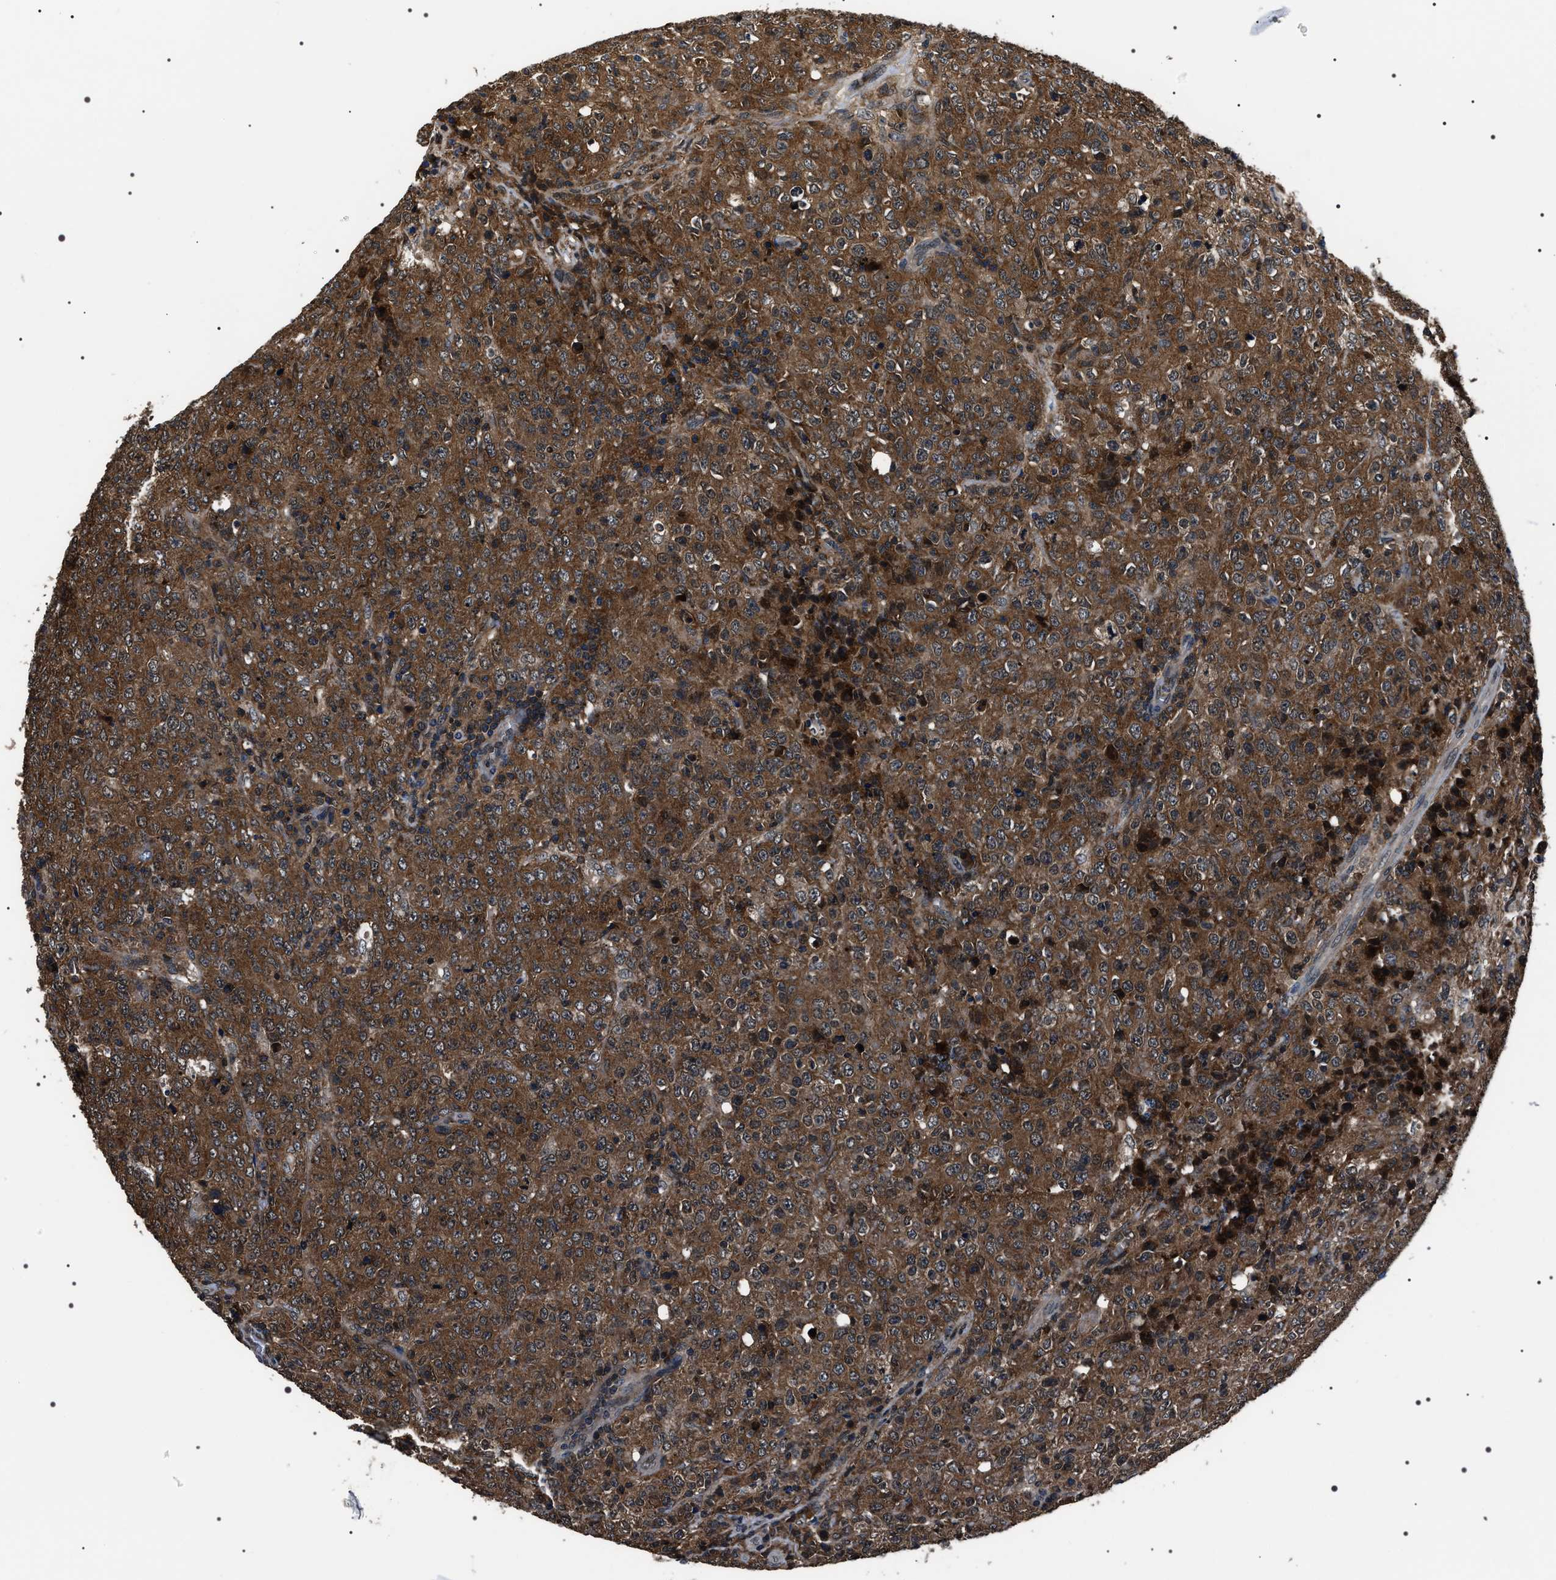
{"staining": {"intensity": "moderate", "quantity": ">75%", "location": "cytoplasmic/membranous"}, "tissue": "lymphoma", "cell_type": "Tumor cells", "image_type": "cancer", "snomed": [{"axis": "morphology", "description": "Malignant lymphoma, non-Hodgkin's type, High grade"}, {"axis": "topography", "description": "Tonsil"}], "caption": "Protein staining by immunohistochemistry reveals moderate cytoplasmic/membranous staining in about >75% of tumor cells in lymphoma.", "gene": "SIPA1", "patient": {"sex": "female", "age": 36}}